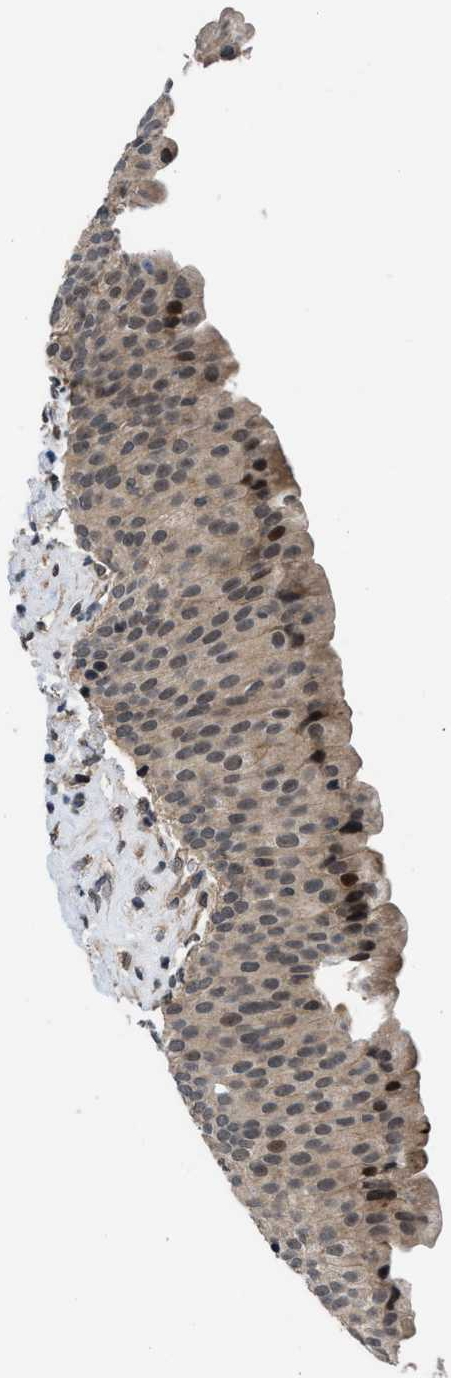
{"staining": {"intensity": "moderate", "quantity": ">75%", "location": "cytoplasmic/membranous,nuclear"}, "tissue": "urinary bladder", "cell_type": "Urothelial cells", "image_type": "normal", "snomed": [{"axis": "morphology", "description": "Normal tissue, NOS"}, {"axis": "topography", "description": "Urinary bladder"}], "caption": "Immunohistochemical staining of normal urinary bladder shows medium levels of moderate cytoplasmic/membranous,nuclear positivity in about >75% of urothelial cells. (DAB (3,3'-diaminobenzidine) IHC, brown staining for protein, blue staining for nuclei).", "gene": "SETD5", "patient": {"sex": "female", "age": 79}}